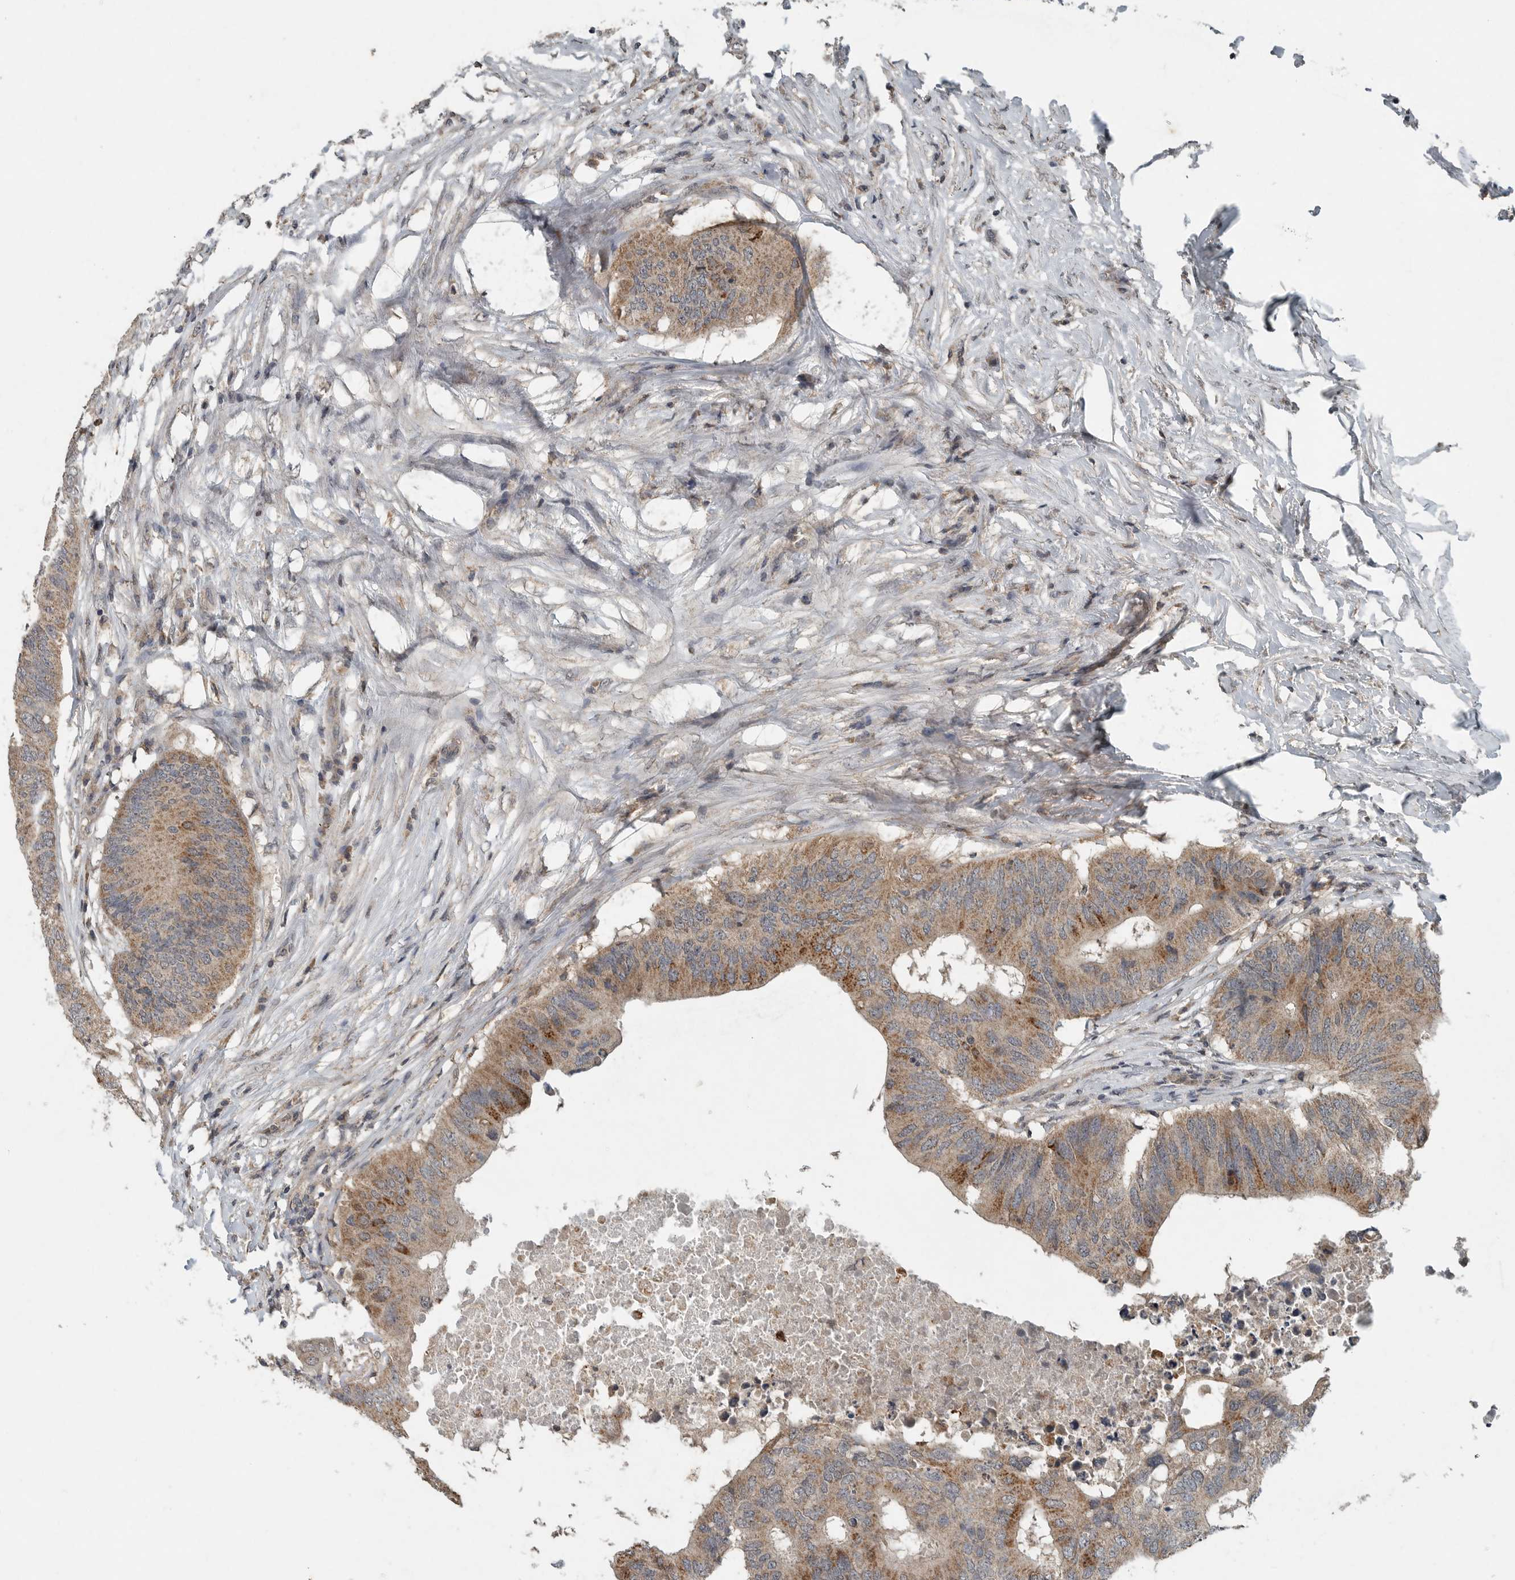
{"staining": {"intensity": "moderate", "quantity": ">75%", "location": "cytoplasmic/membranous"}, "tissue": "colorectal cancer", "cell_type": "Tumor cells", "image_type": "cancer", "snomed": [{"axis": "morphology", "description": "Adenocarcinoma, NOS"}, {"axis": "topography", "description": "Colon"}], "caption": "Tumor cells exhibit moderate cytoplasmic/membranous expression in approximately >75% of cells in colorectal cancer. (Stains: DAB in brown, nuclei in blue, Microscopy: brightfield microscopy at high magnification).", "gene": "IL6ST", "patient": {"sex": "male", "age": 71}}